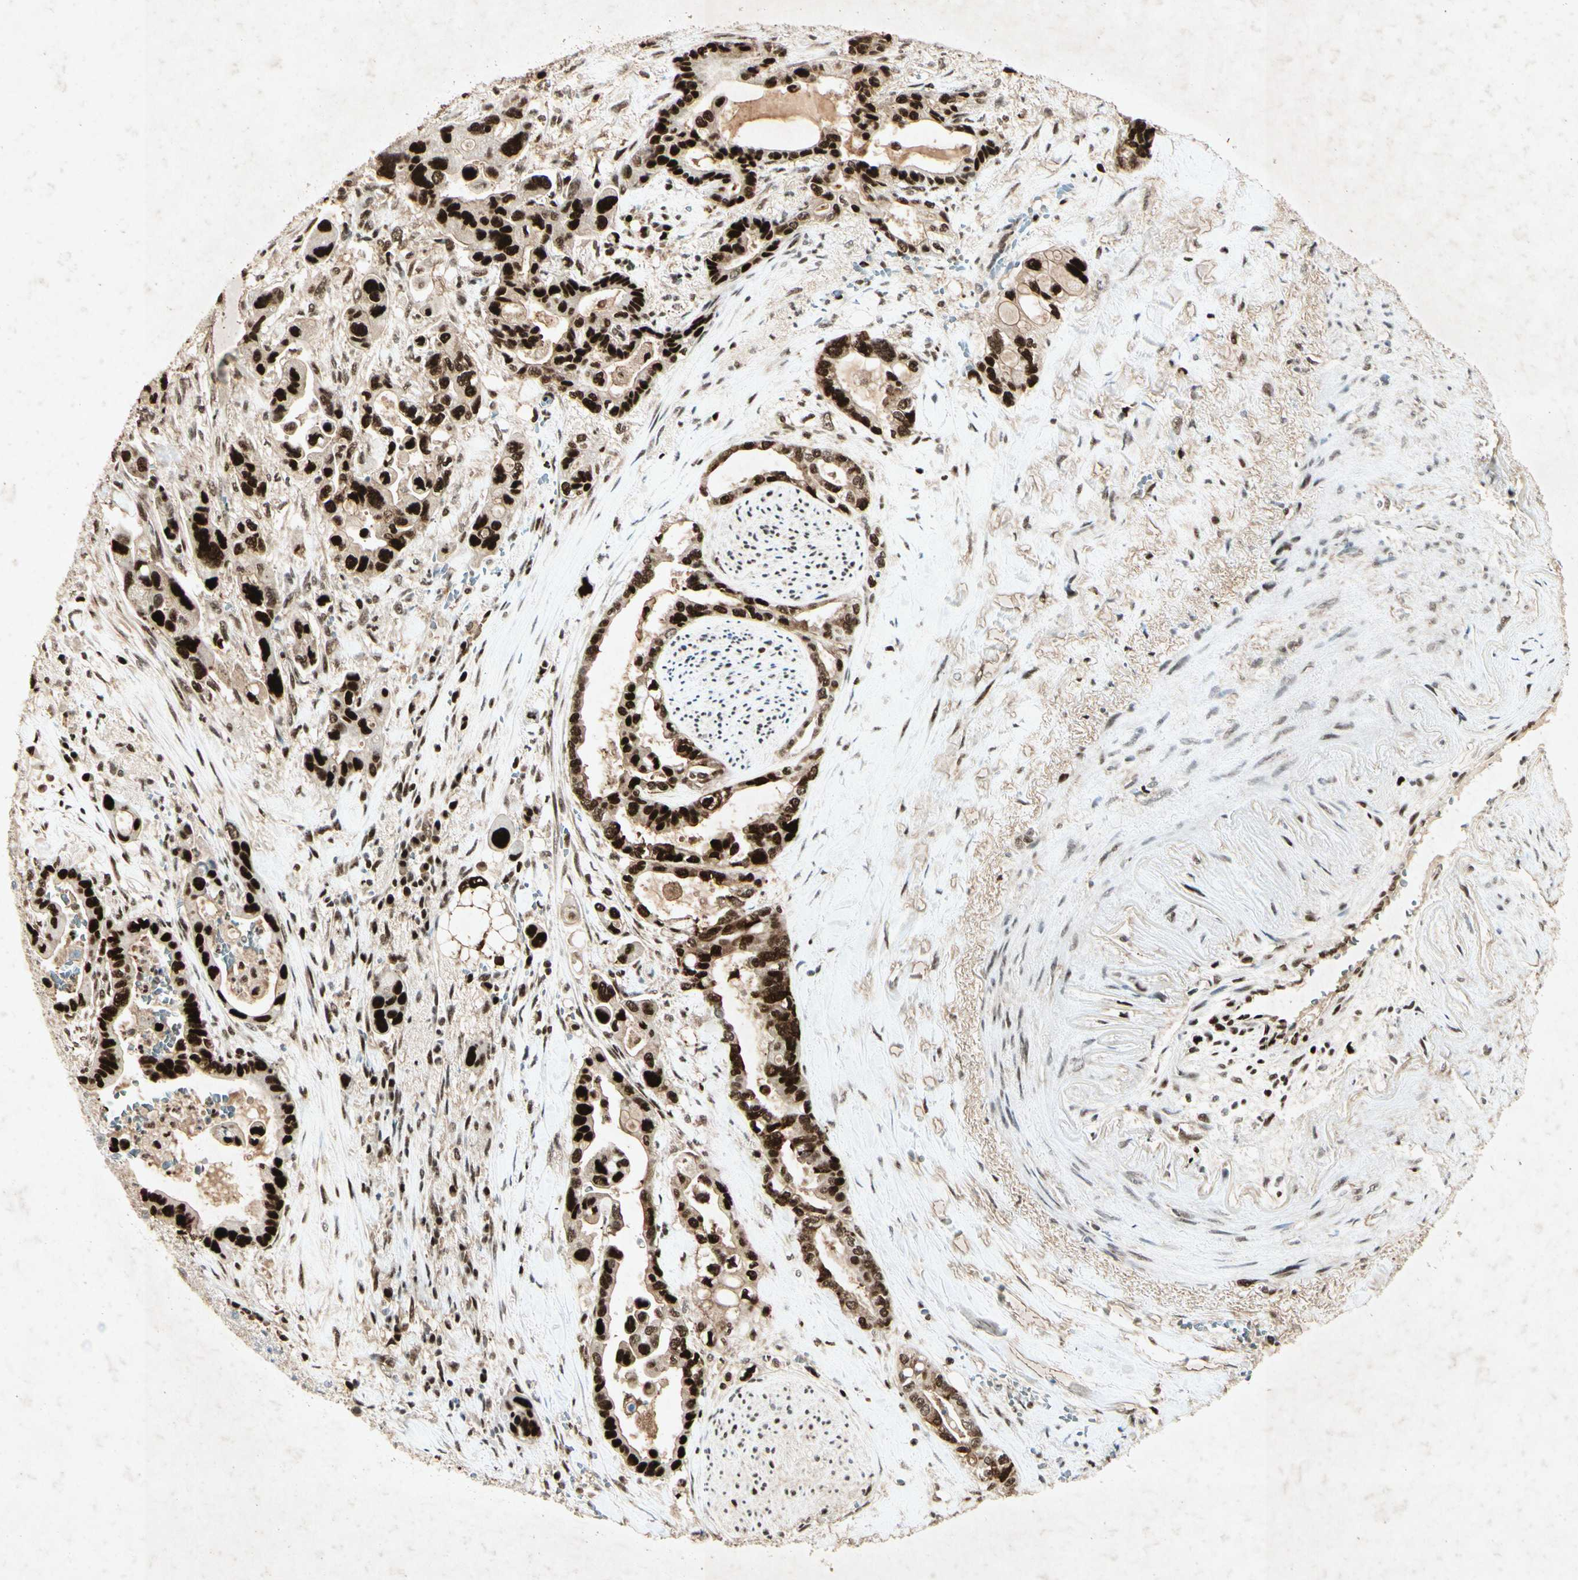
{"staining": {"intensity": "strong", "quantity": ">75%", "location": "nuclear"}, "tissue": "pancreatic cancer", "cell_type": "Tumor cells", "image_type": "cancer", "snomed": [{"axis": "morphology", "description": "Adenocarcinoma, NOS"}, {"axis": "topography", "description": "Pancreas"}], "caption": "A high amount of strong nuclear positivity is identified in about >75% of tumor cells in pancreatic adenocarcinoma tissue.", "gene": "RNF43", "patient": {"sex": "male", "age": 70}}